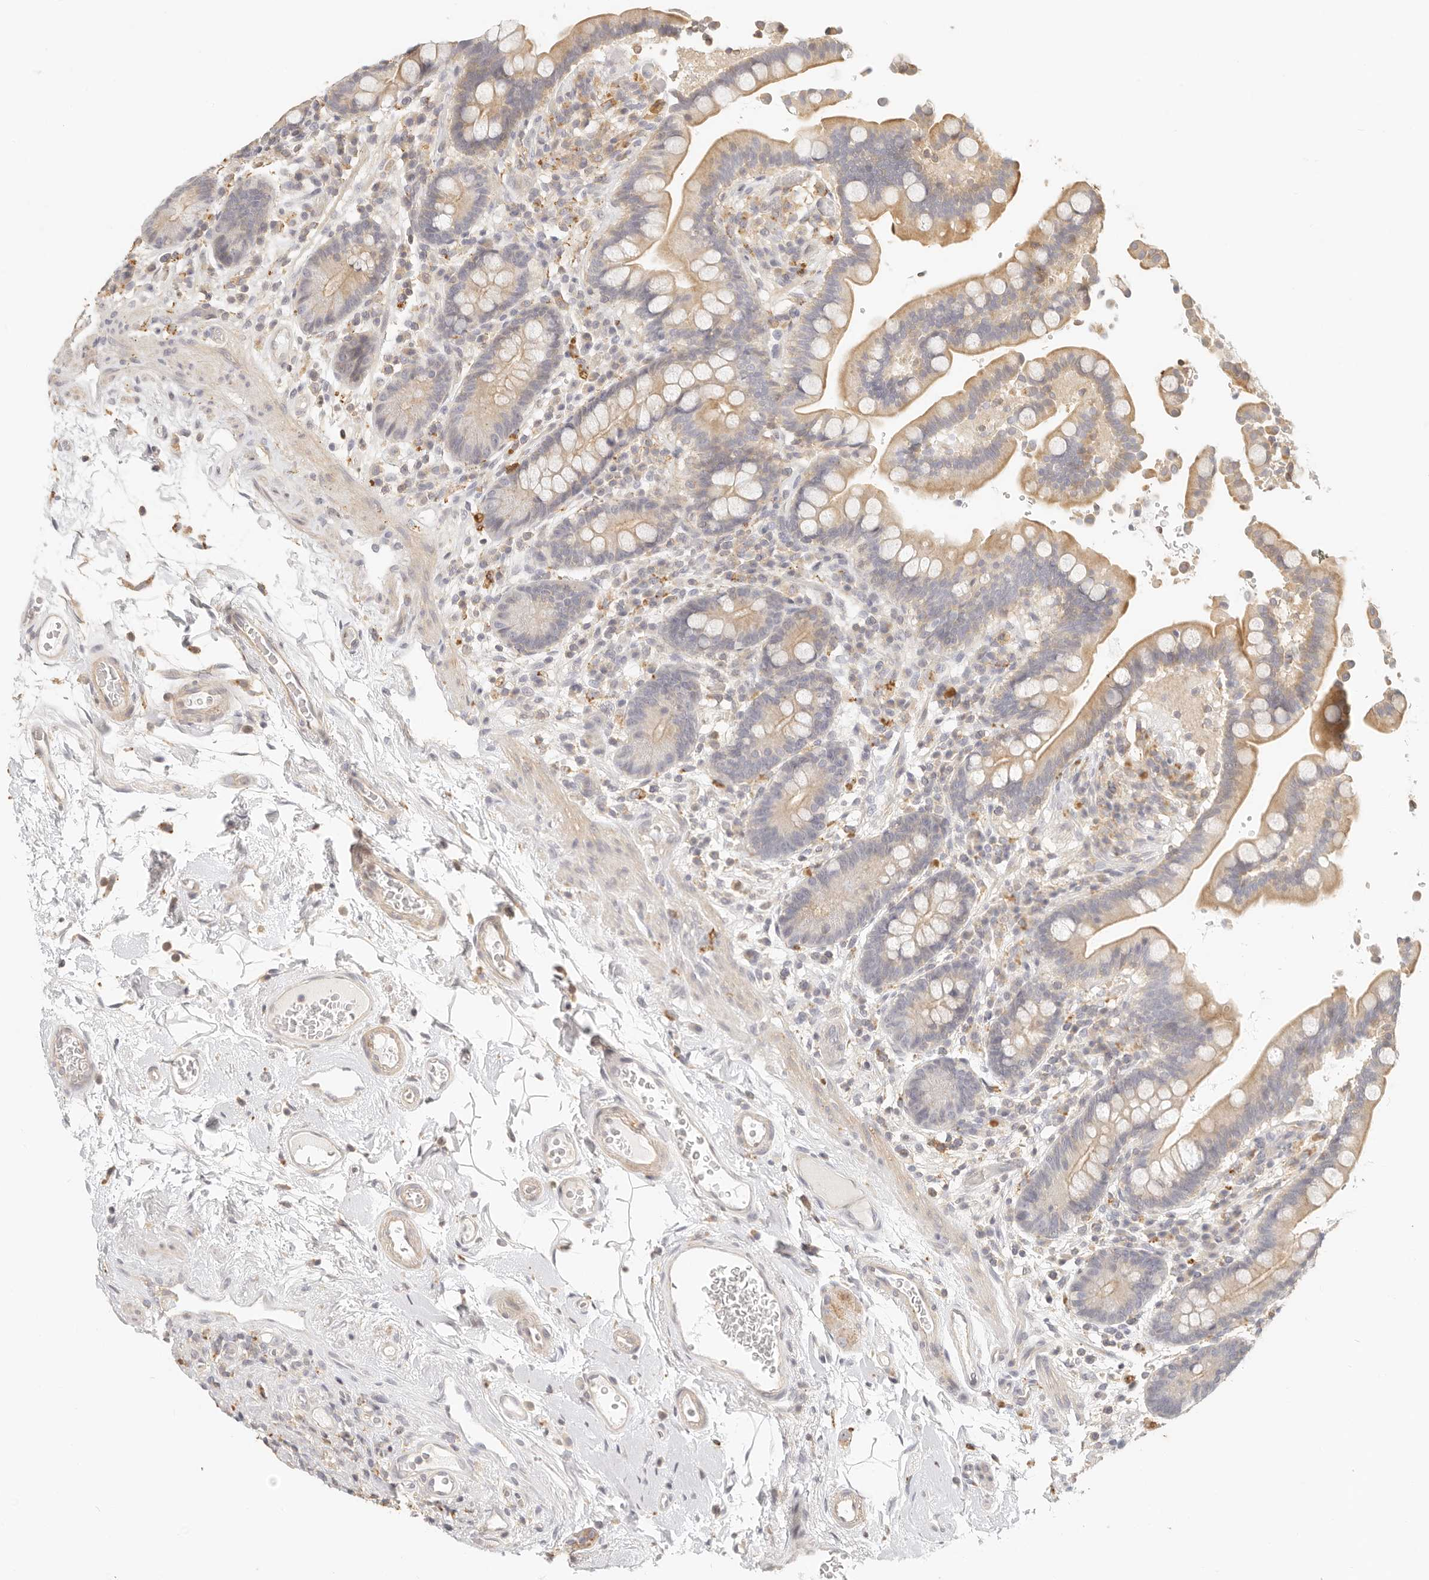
{"staining": {"intensity": "weak", "quantity": "25%-75%", "location": "cytoplasmic/membranous"}, "tissue": "colon", "cell_type": "Endothelial cells", "image_type": "normal", "snomed": [{"axis": "morphology", "description": "Normal tissue, NOS"}, {"axis": "topography", "description": "Colon"}], "caption": "Immunohistochemistry (IHC) (DAB (3,3'-diaminobenzidine)) staining of benign colon shows weak cytoplasmic/membranous protein expression in about 25%-75% of endothelial cells.", "gene": "CNMD", "patient": {"sex": "male", "age": 73}}